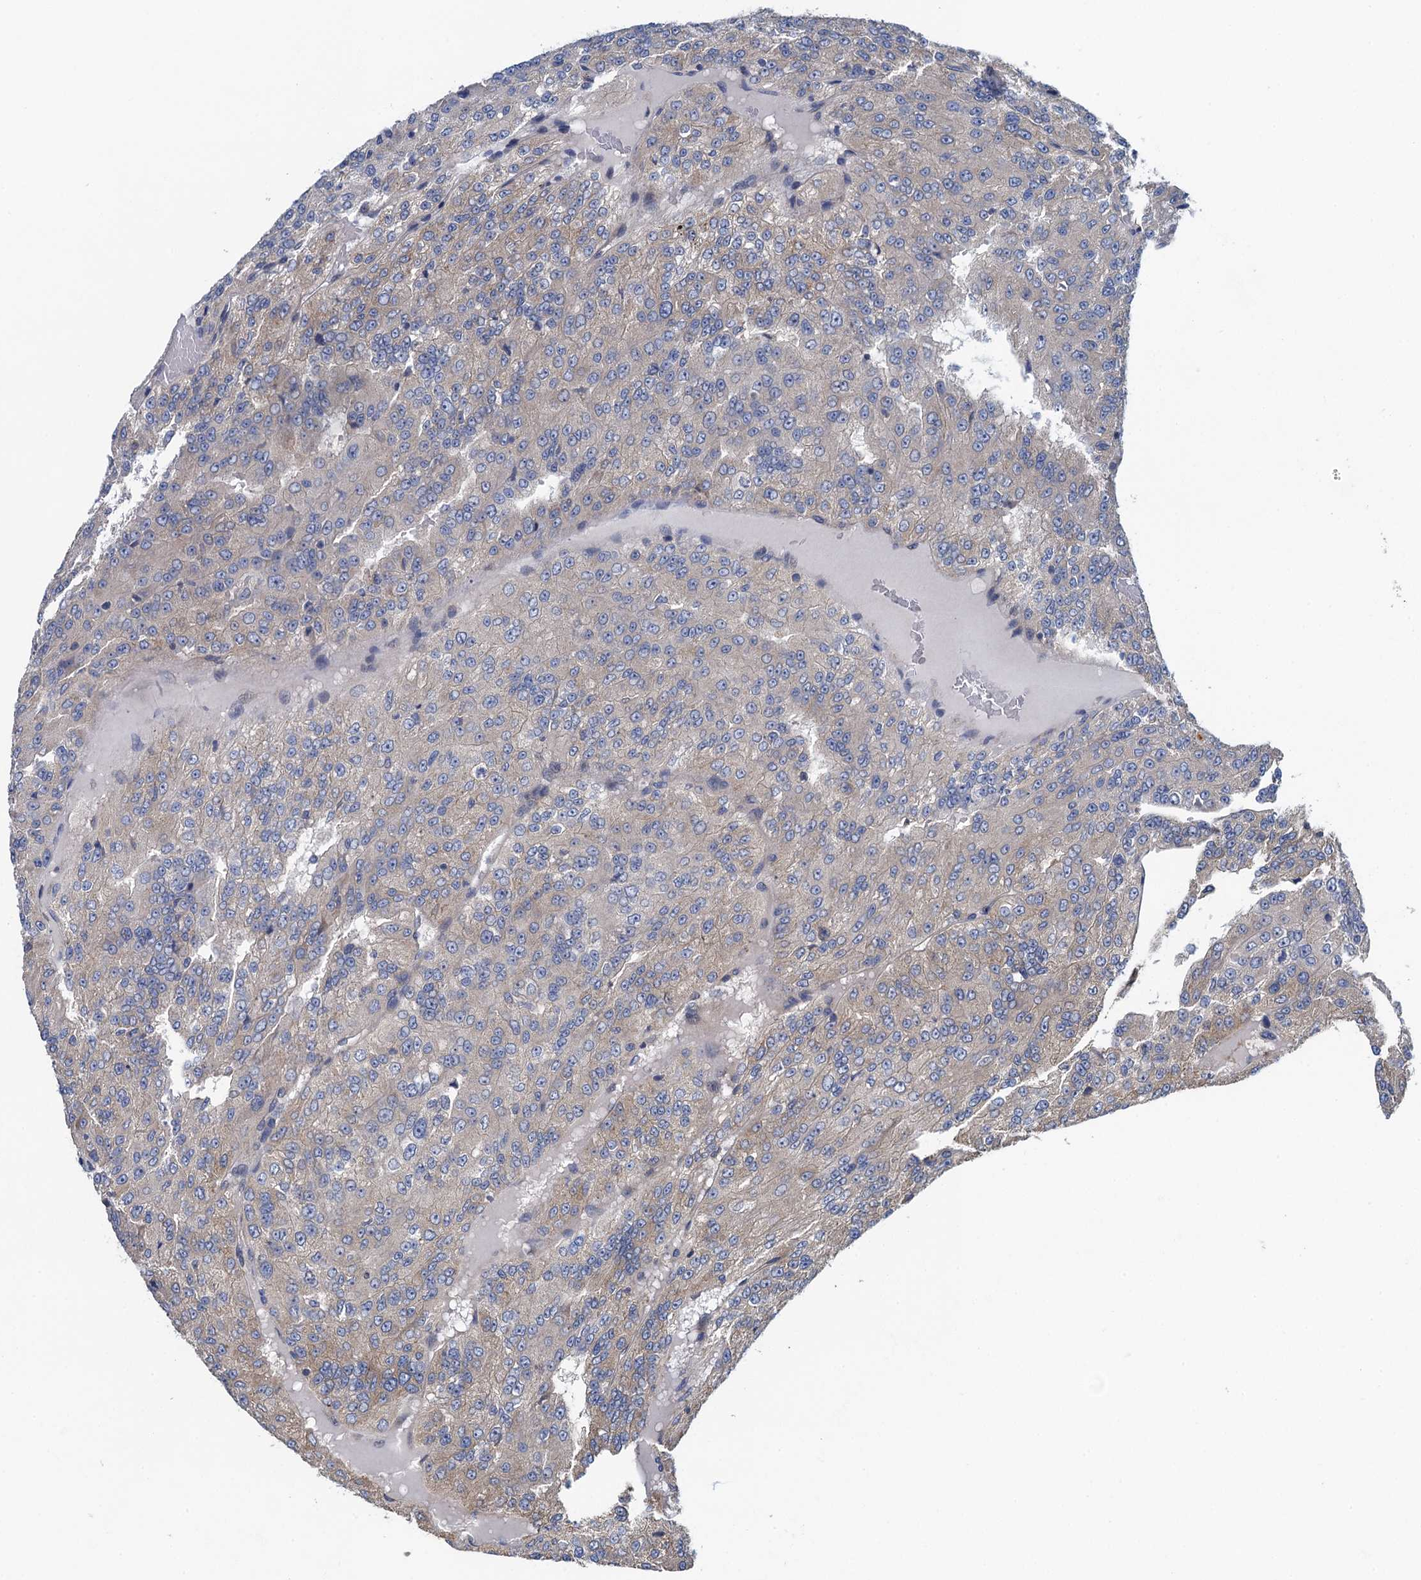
{"staining": {"intensity": "weak", "quantity": "25%-75%", "location": "cytoplasmic/membranous"}, "tissue": "renal cancer", "cell_type": "Tumor cells", "image_type": "cancer", "snomed": [{"axis": "morphology", "description": "Adenocarcinoma, NOS"}, {"axis": "topography", "description": "Kidney"}], "caption": "Adenocarcinoma (renal) stained with a protein marker demonstrates weak staining in tumor cells.", "gene": "ADCY9", "patient": {"sex": "female", "age": 63}}